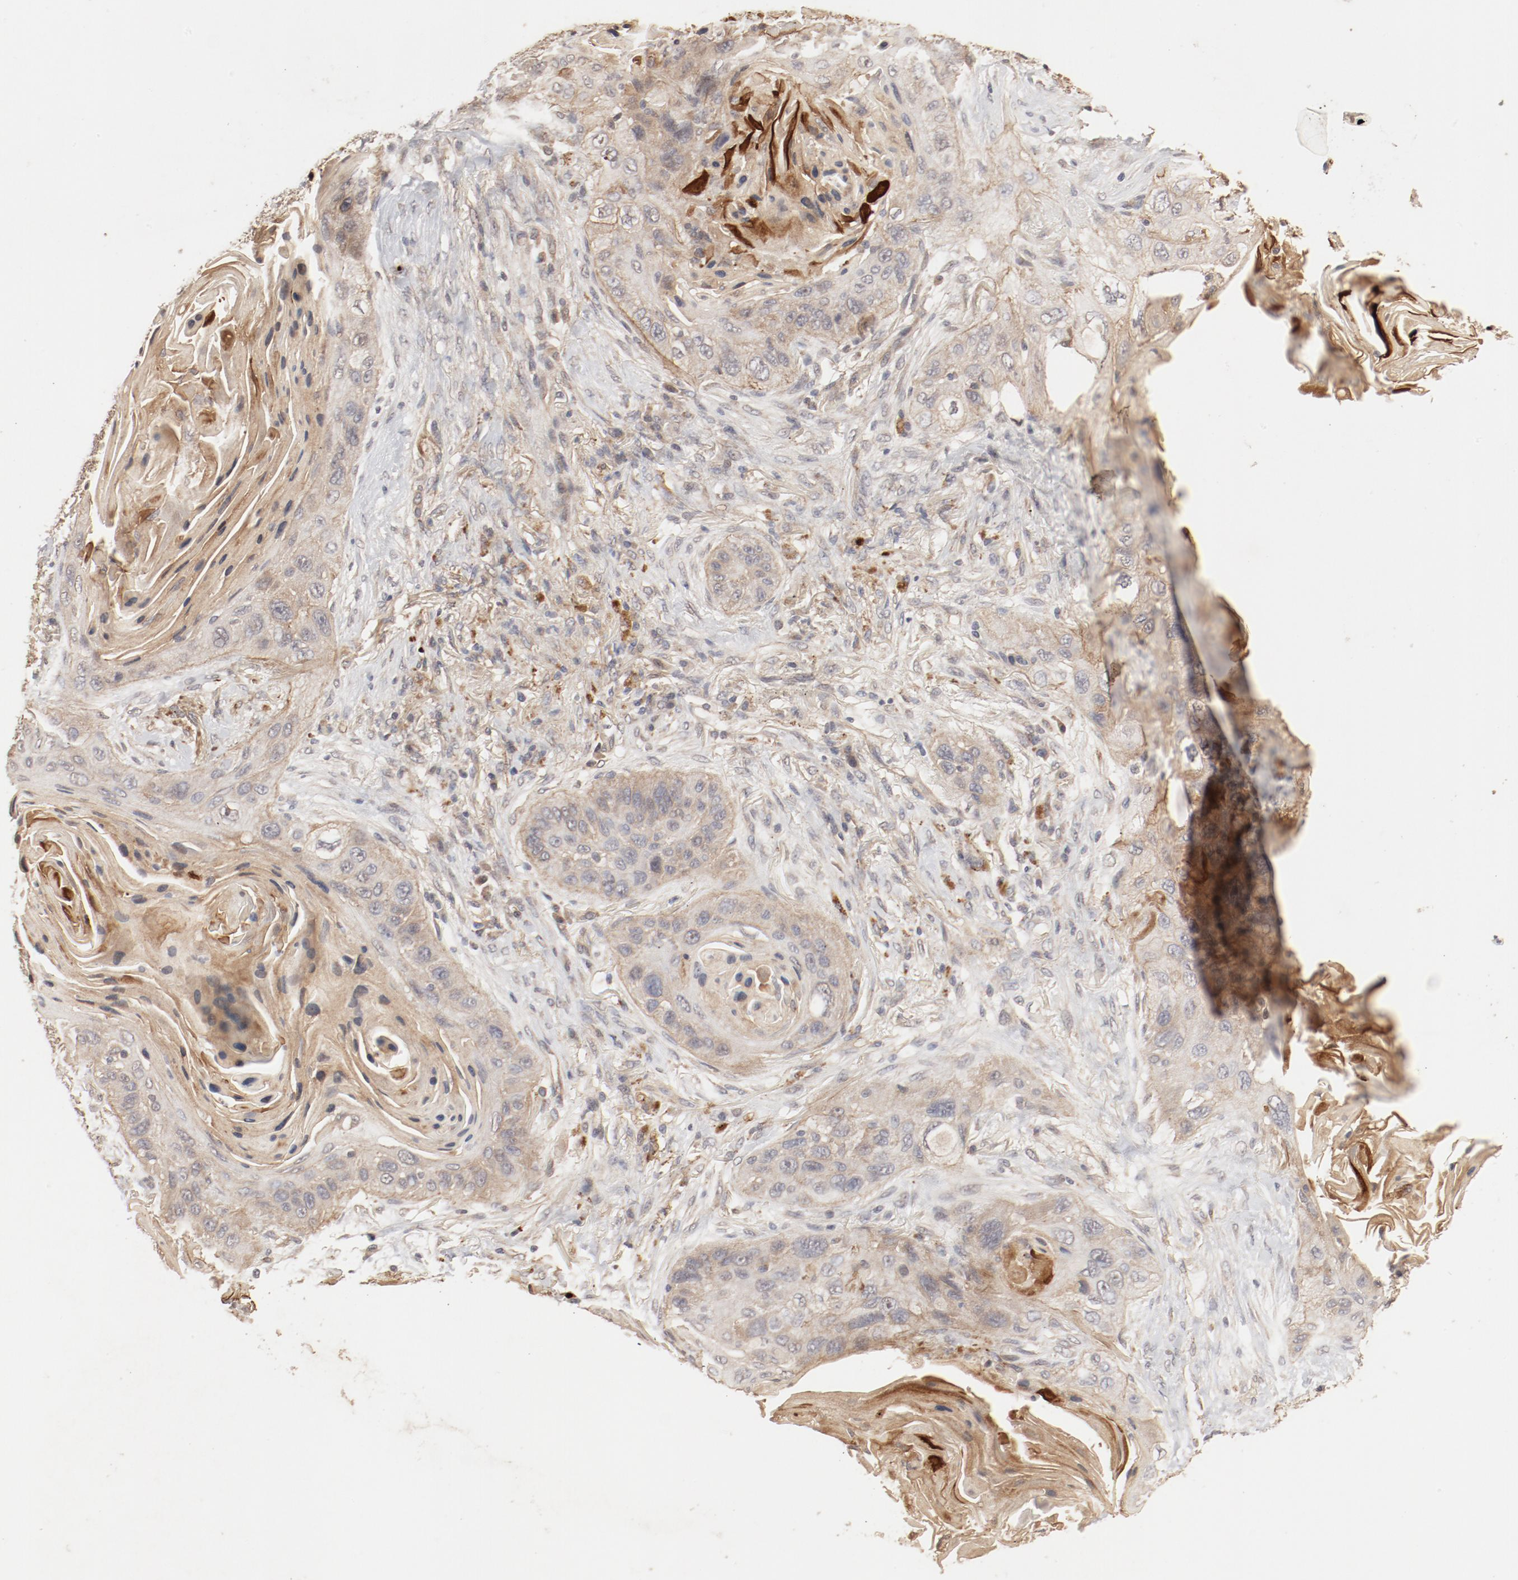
{"staining": {"intensity": "moderate", "quantity": ">75%", "location": "cytoplasmic/membranous"}, "tissue": "lung cancer", "cell_type": "Tumor cells", "image_type": "cancer", "snomed": [{"axis": "morphology", "description": "Squamous cell carcinoma, NOS"}, {"axis": "topography", "description": "Lung"}], "caption": "Immunohistochemistry (IHC) (DAB) staining of lung cancer reveals moderate cytoplasmic/membranous protein expression in approximately >75% of tumor cells. (DAB (3,3'-diaminobenzidine) IHC, brown staining for protein, blue staining for nuclei).", "gene": "IL3RA", "patient": {"sex": "female", "age": 67}}